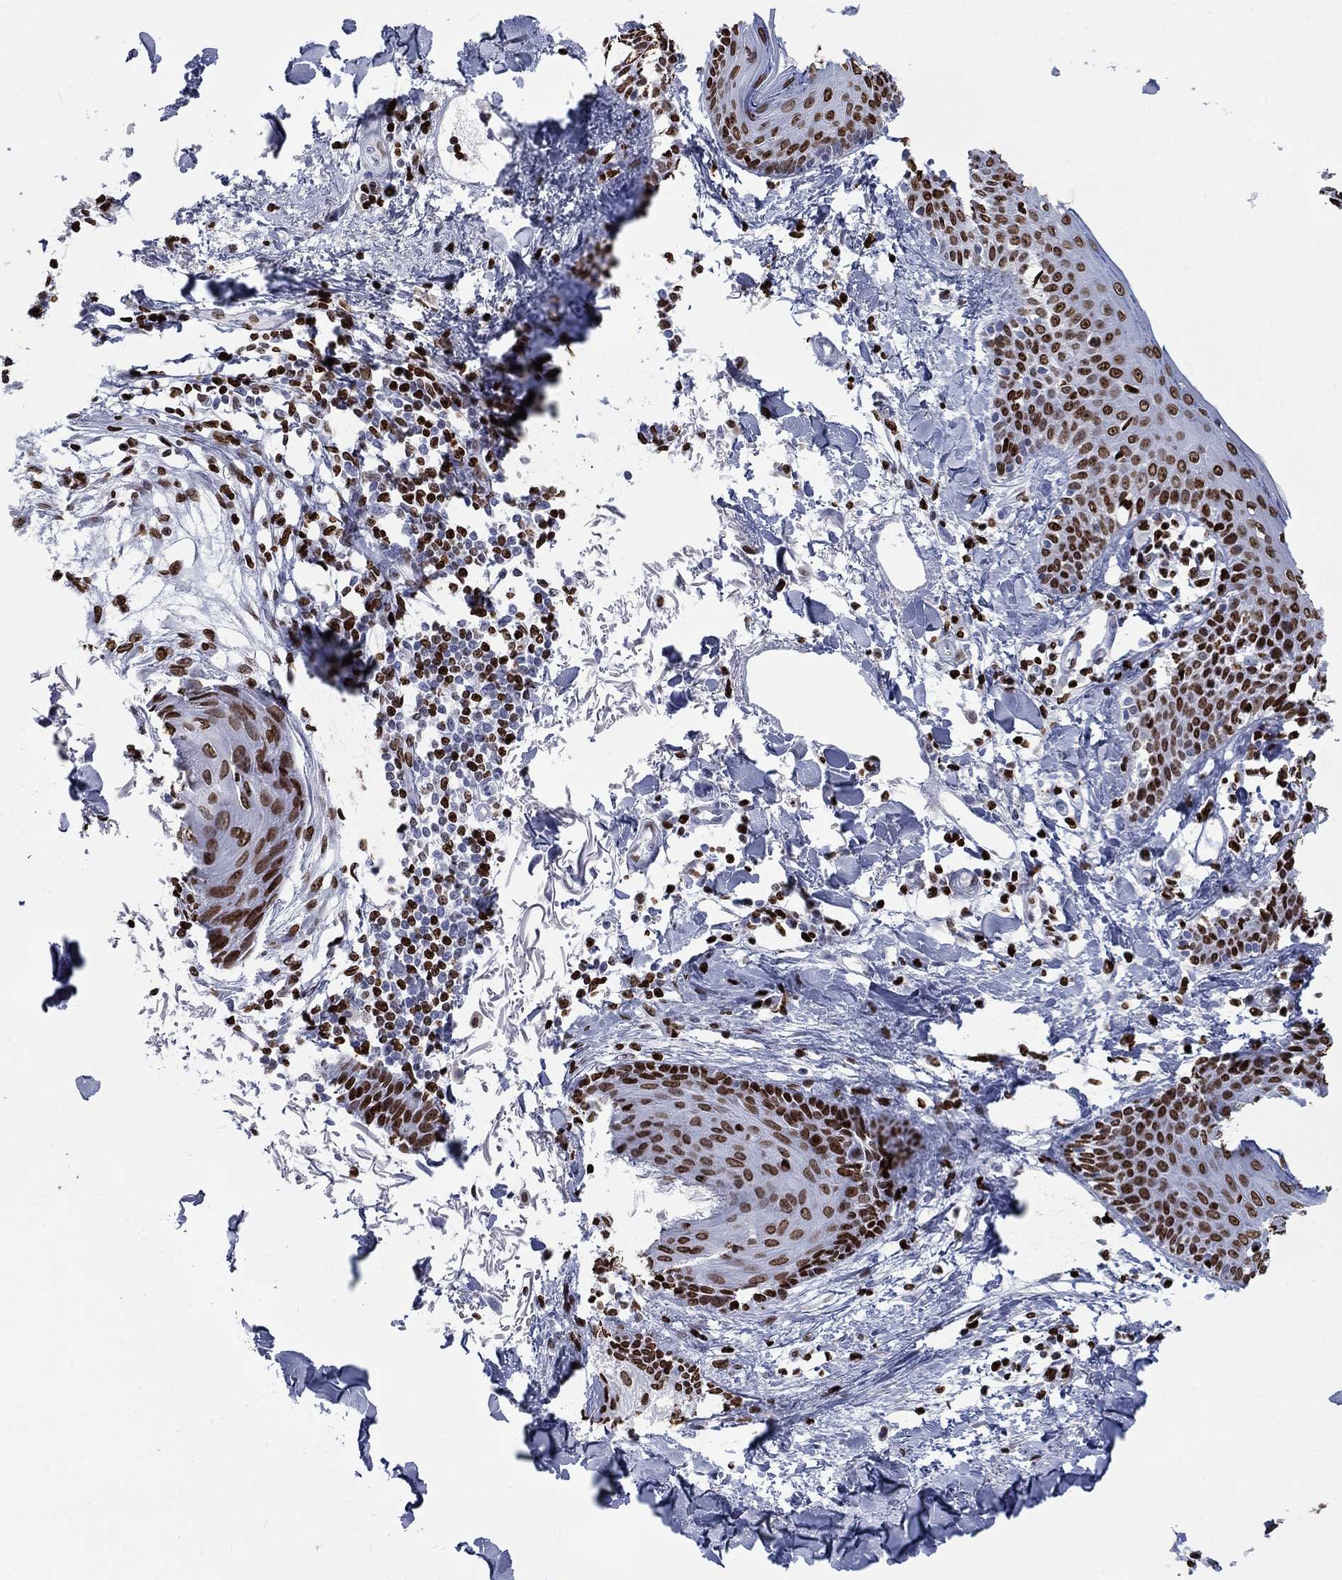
{"staining": {"intensity": "strong", "quantity": "<25%", "location": "nuclear"}, "tissue": "skin", "cell_type": "Fibroblasts", "image_type": "normal", "snomed": [{"axis": "morphology", "description": "Normal tissue, NOS"}, {"axis": "topography", "description": "Skin"}], "caption": "Skin was stained to show a protein in brown. There is medium levels of strong nuclear positivity in approximately <25% of fibroblasts. Immunohistochemistry stains the protein of interest in brown and the nuclei are stained blue.", "gene": "H1", "patient": {"sex": "male", "age": 76}}